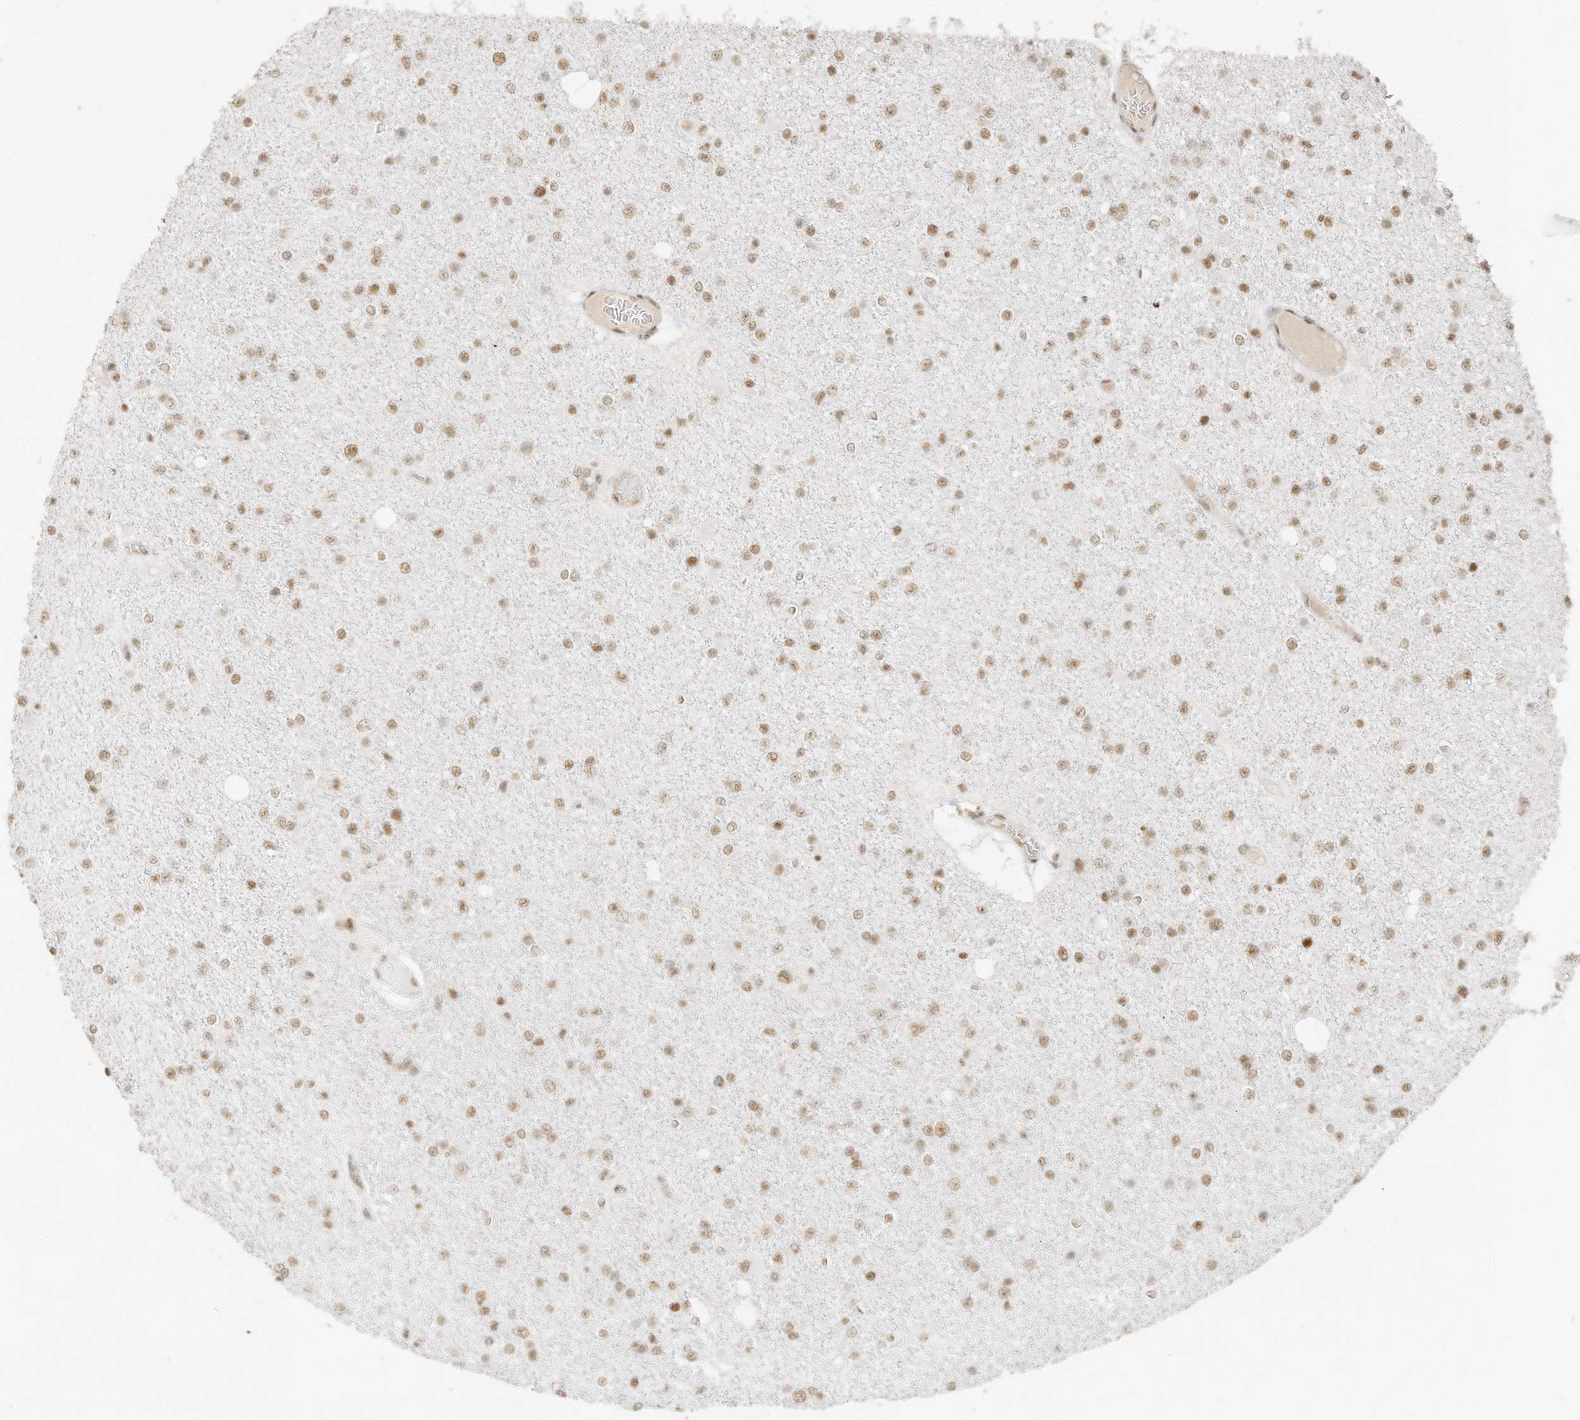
{"staining": {"intensity": "moderate", "quantity": ">75%", "location": "nuclear"}, "tissue": "glioma", "cell_type": "Tumor cells", "image_type": "cancer", "snomed": [{"axis": "morphology", "description": "Glioma, malignant, Low grade"}, {"axis": "topography", "description": "Brain"}], "caption": "This histopathology image demonstrates malignant glioma (low-grade) stained with IHC to label a protein in brown. The nuclear of tumor cells show moderate positivity for the protein. Nuclei are counter-stained blue.", "gene": "NHSL1", "patient": {"sex": "female", "age": 22}}